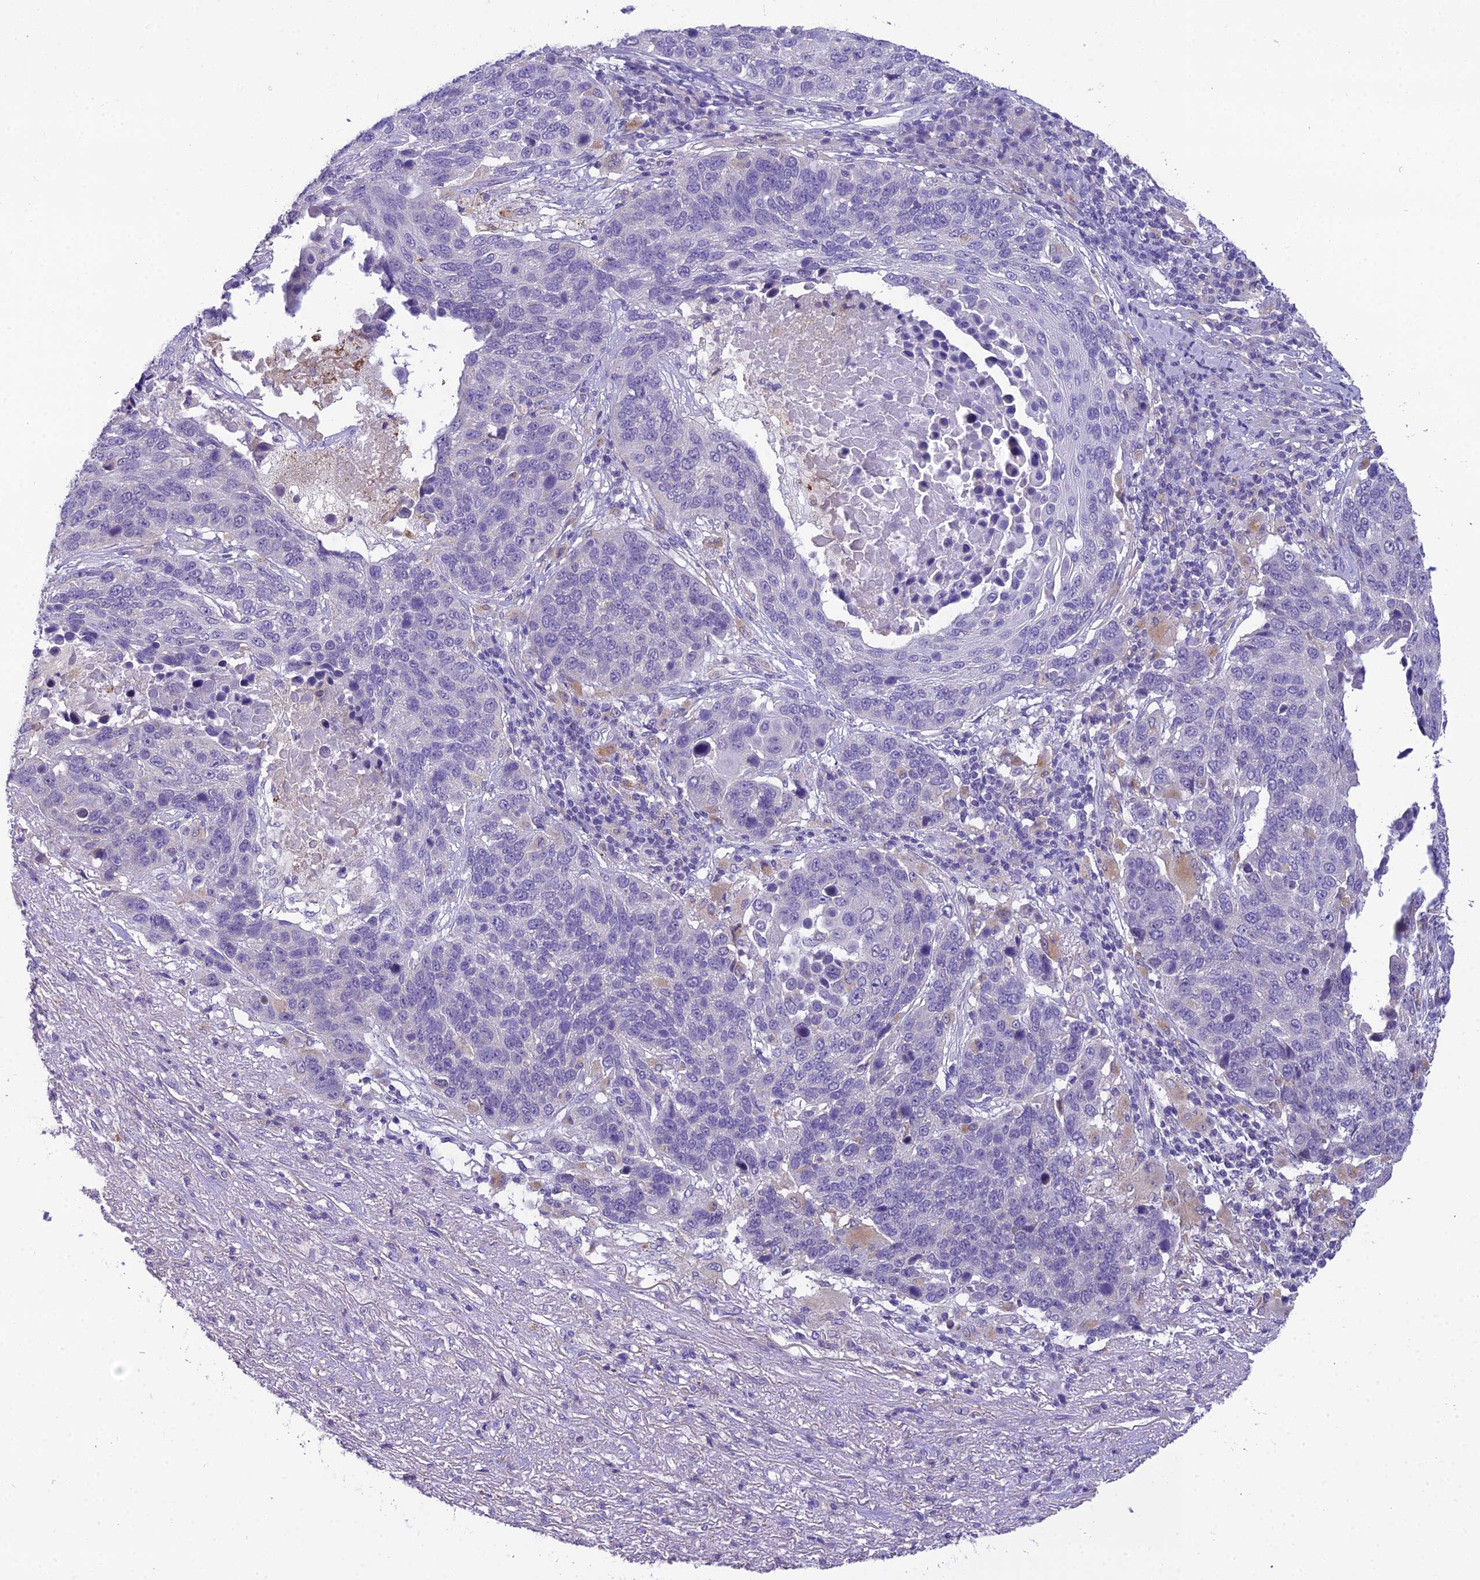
{"staining": {"intensity": "negative", "quantity": "none", "location": "none"}, "tissue": "lung cancer", "cell_type": "Tumor cells", "image_type": "cancer", "snomed": [{"axis": "morphology", "description": "Normal tissue, NOS"}, {"axis": "morphology", "description": "Squamous cell carcinoma, NOS"}, {"axis": "topography", "description": "Lymph node"}, {"axis": "topography", "description": "Lung"}], "caption": "Image shows no significant protein expression in tumor cells of lung cancer.", "gene": "MIIP", "patient": {"sex": "male", "age": 66}}